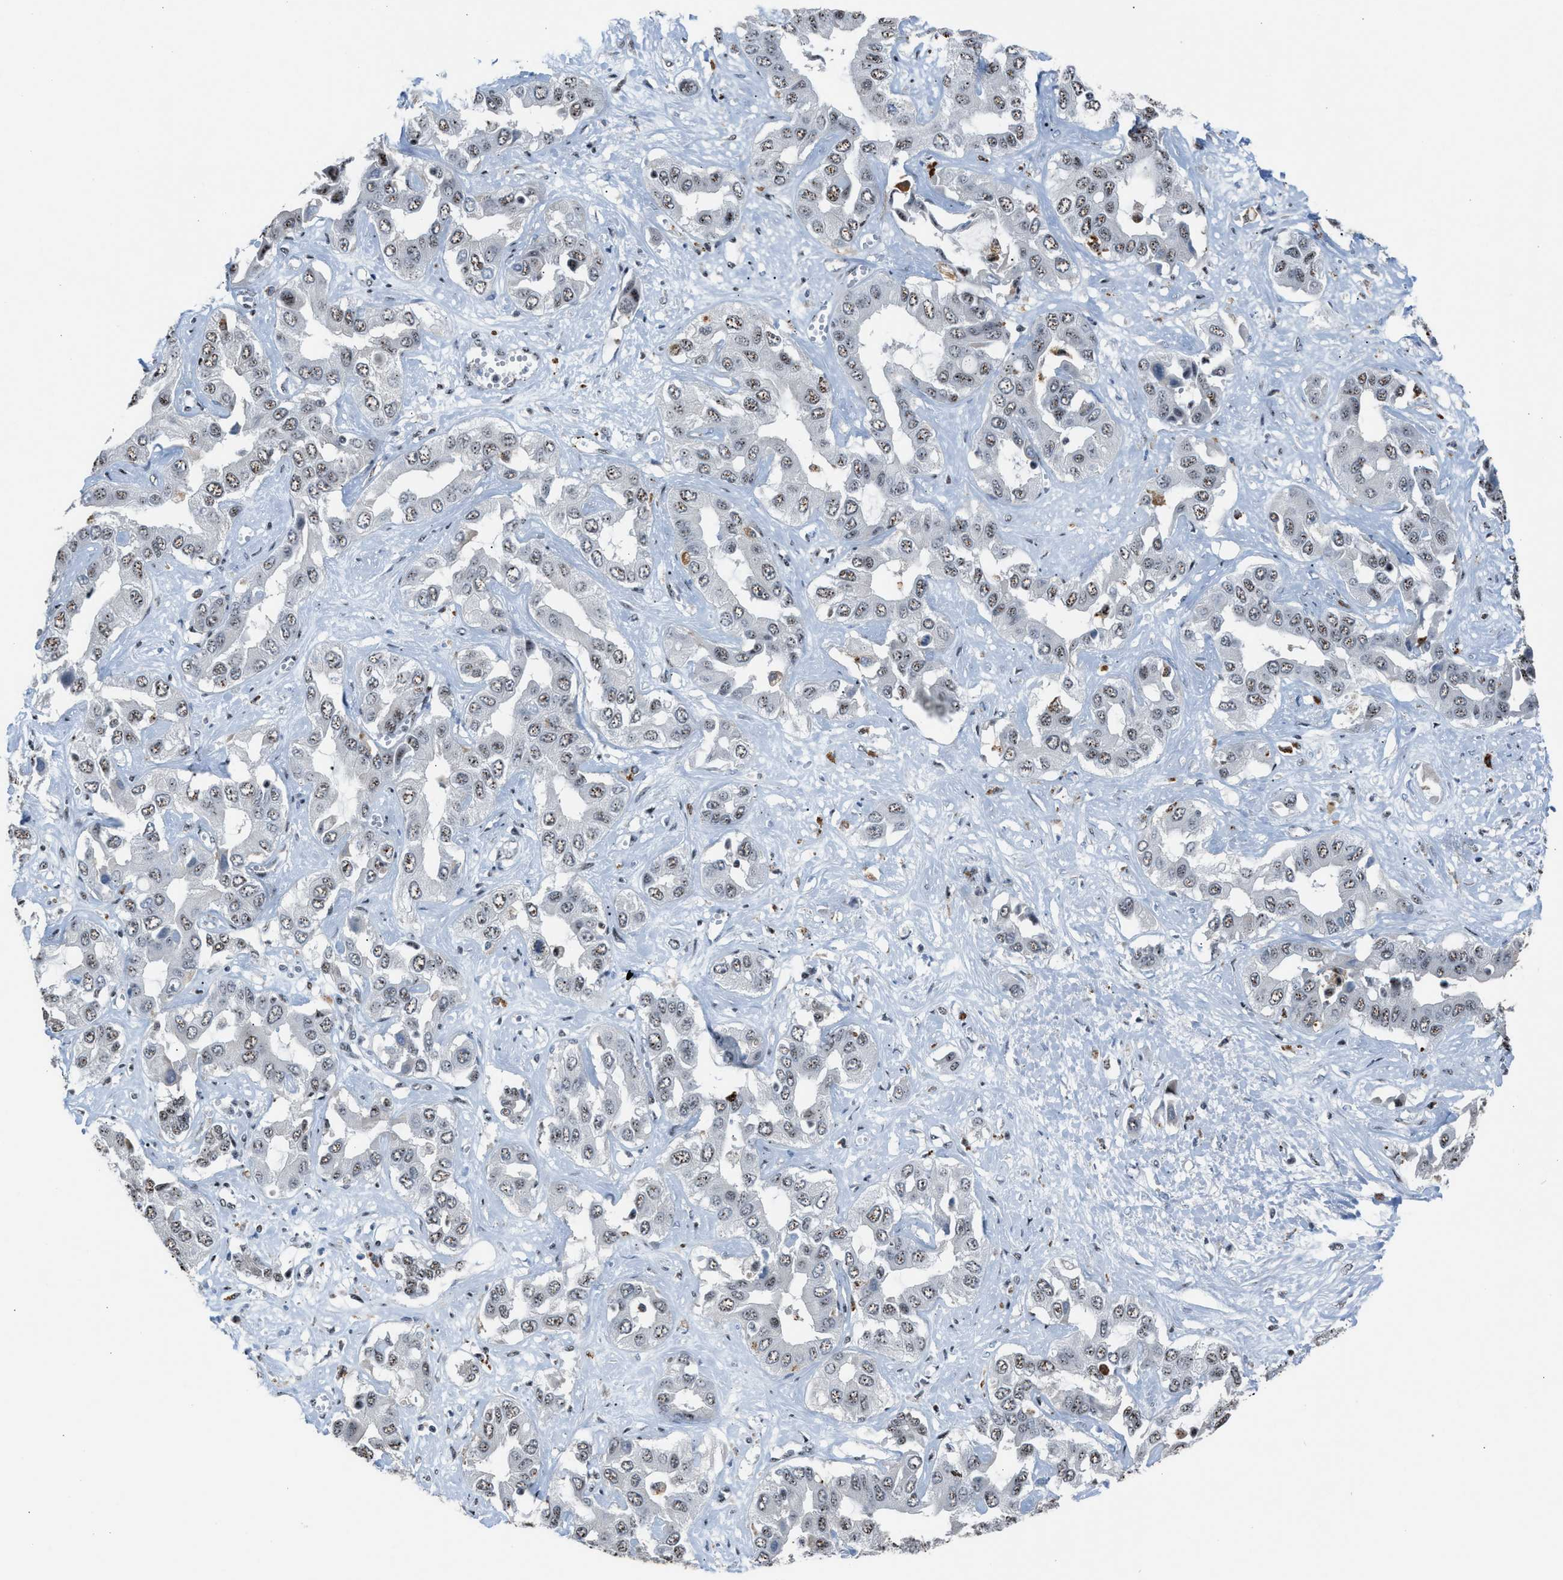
{"staining": {"intensity": "weak", "quantity": "25%-75%", "location": "nuclear"}, "tissue": "liver cancer", "cell_type": "Tumor cells", "image_type": "cancer", "snomed": [{"axis": "morphology", "description": "Cholangiocarcinoma"}, {"axis": "topography", "description": "Liver"}], "caption": "Protein analysis of liver cancer tissue exhibits weak nuclear positivity in approximately 25%-75% of tumor cells. The staining is performed using DAB (3,3'-diaminobenzidine) brown chromogen to label protein expression. The nuclei are counter-stained blue using hematoxylin.", "gene": "CENPP", "patient": {"sex": "female", "age": 52}}